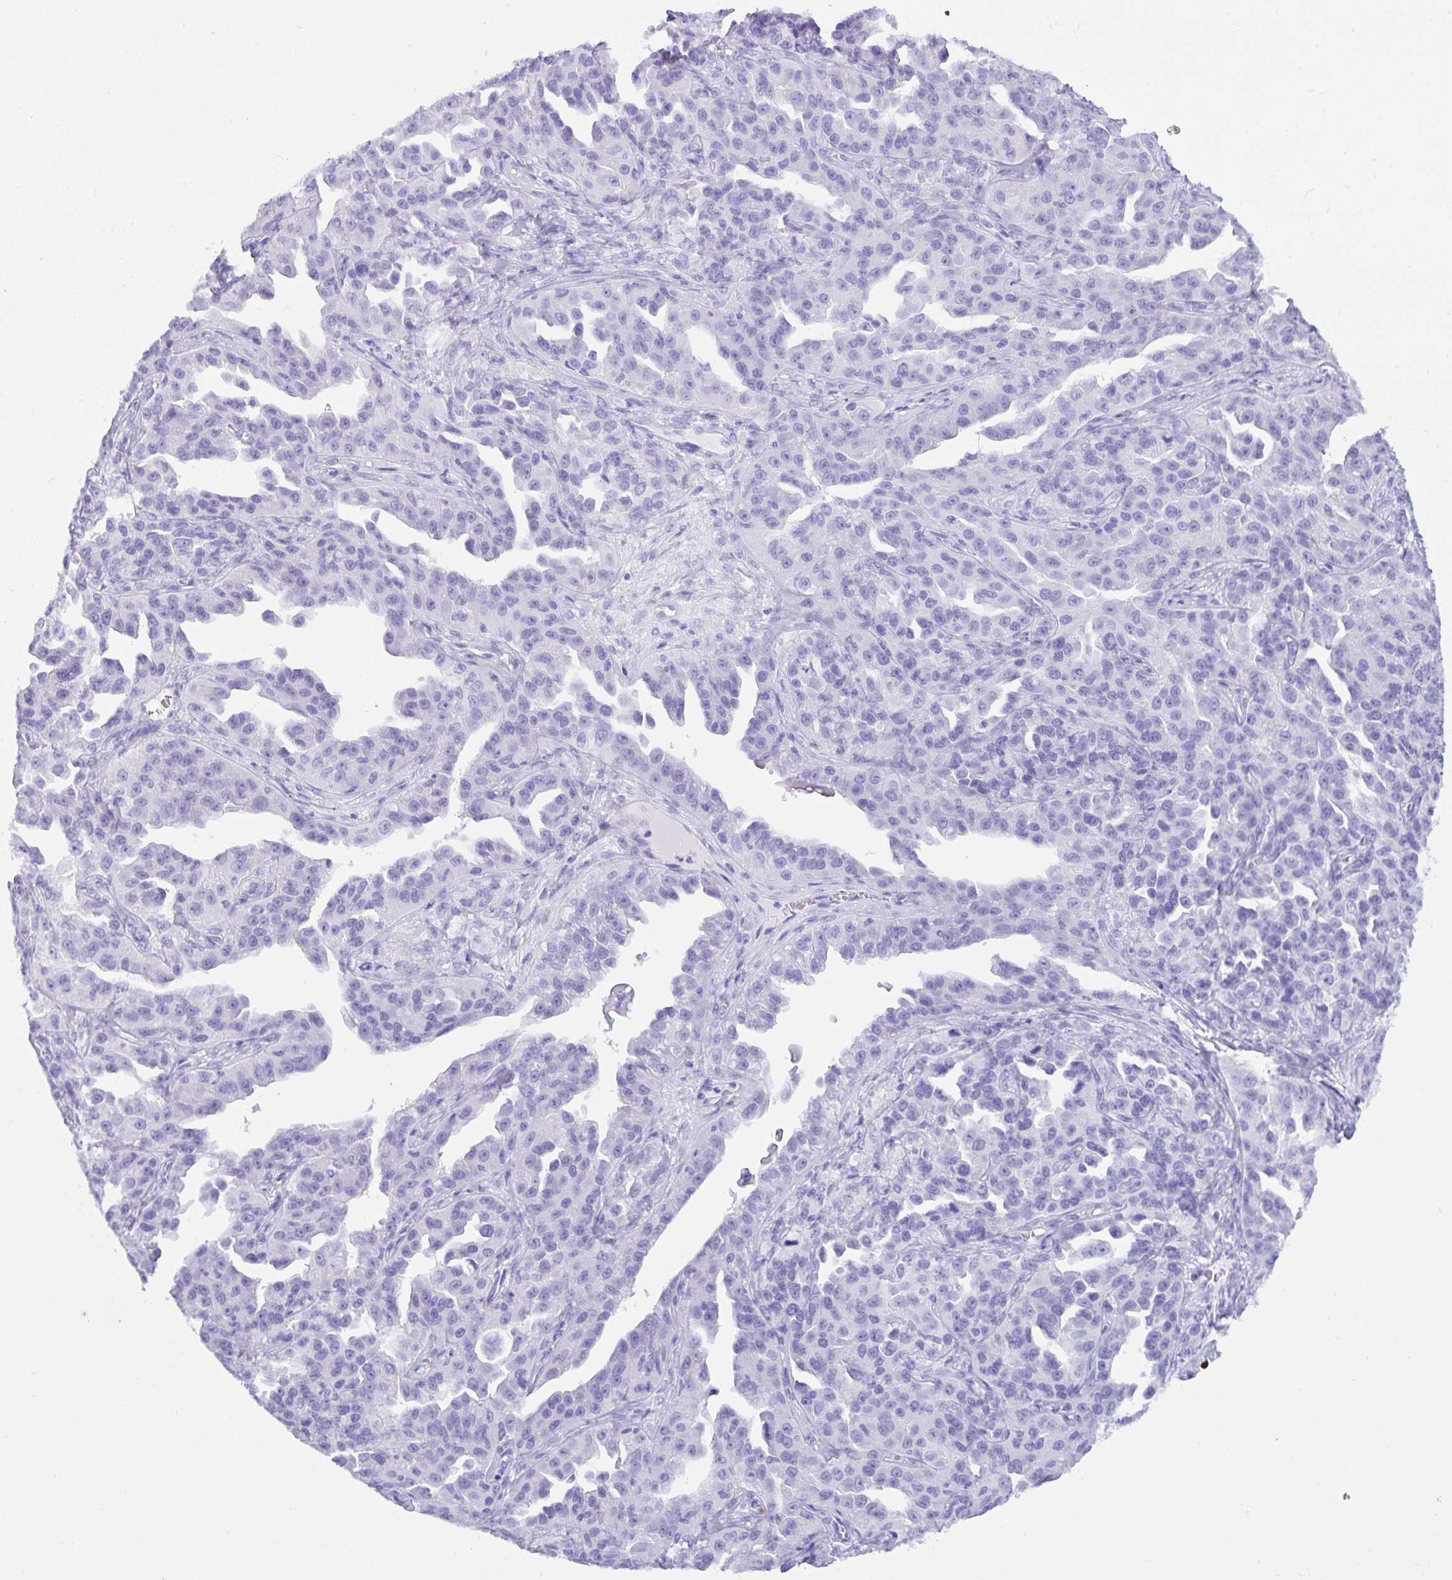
{"staining": {"intensity": "negative", "quantity": "none", "location": "none"}, "tissue": "ovarian cancer", "cell_type": "Tumor cells", "image_type": "cancer", "snomed": [{"axis": "morphology", "description": "Cystadenocarcinoma, serous, NOS"}, {"axis": "topography", "description": "Ovary"}], "caption": "Immunohistochemistry photomicrograph of human ovarian cancer stained for a protein (brown), which displays no positivity in tumor cells.", "gene": "BEST4", "patient": {"sex": "female", "age": 75}}